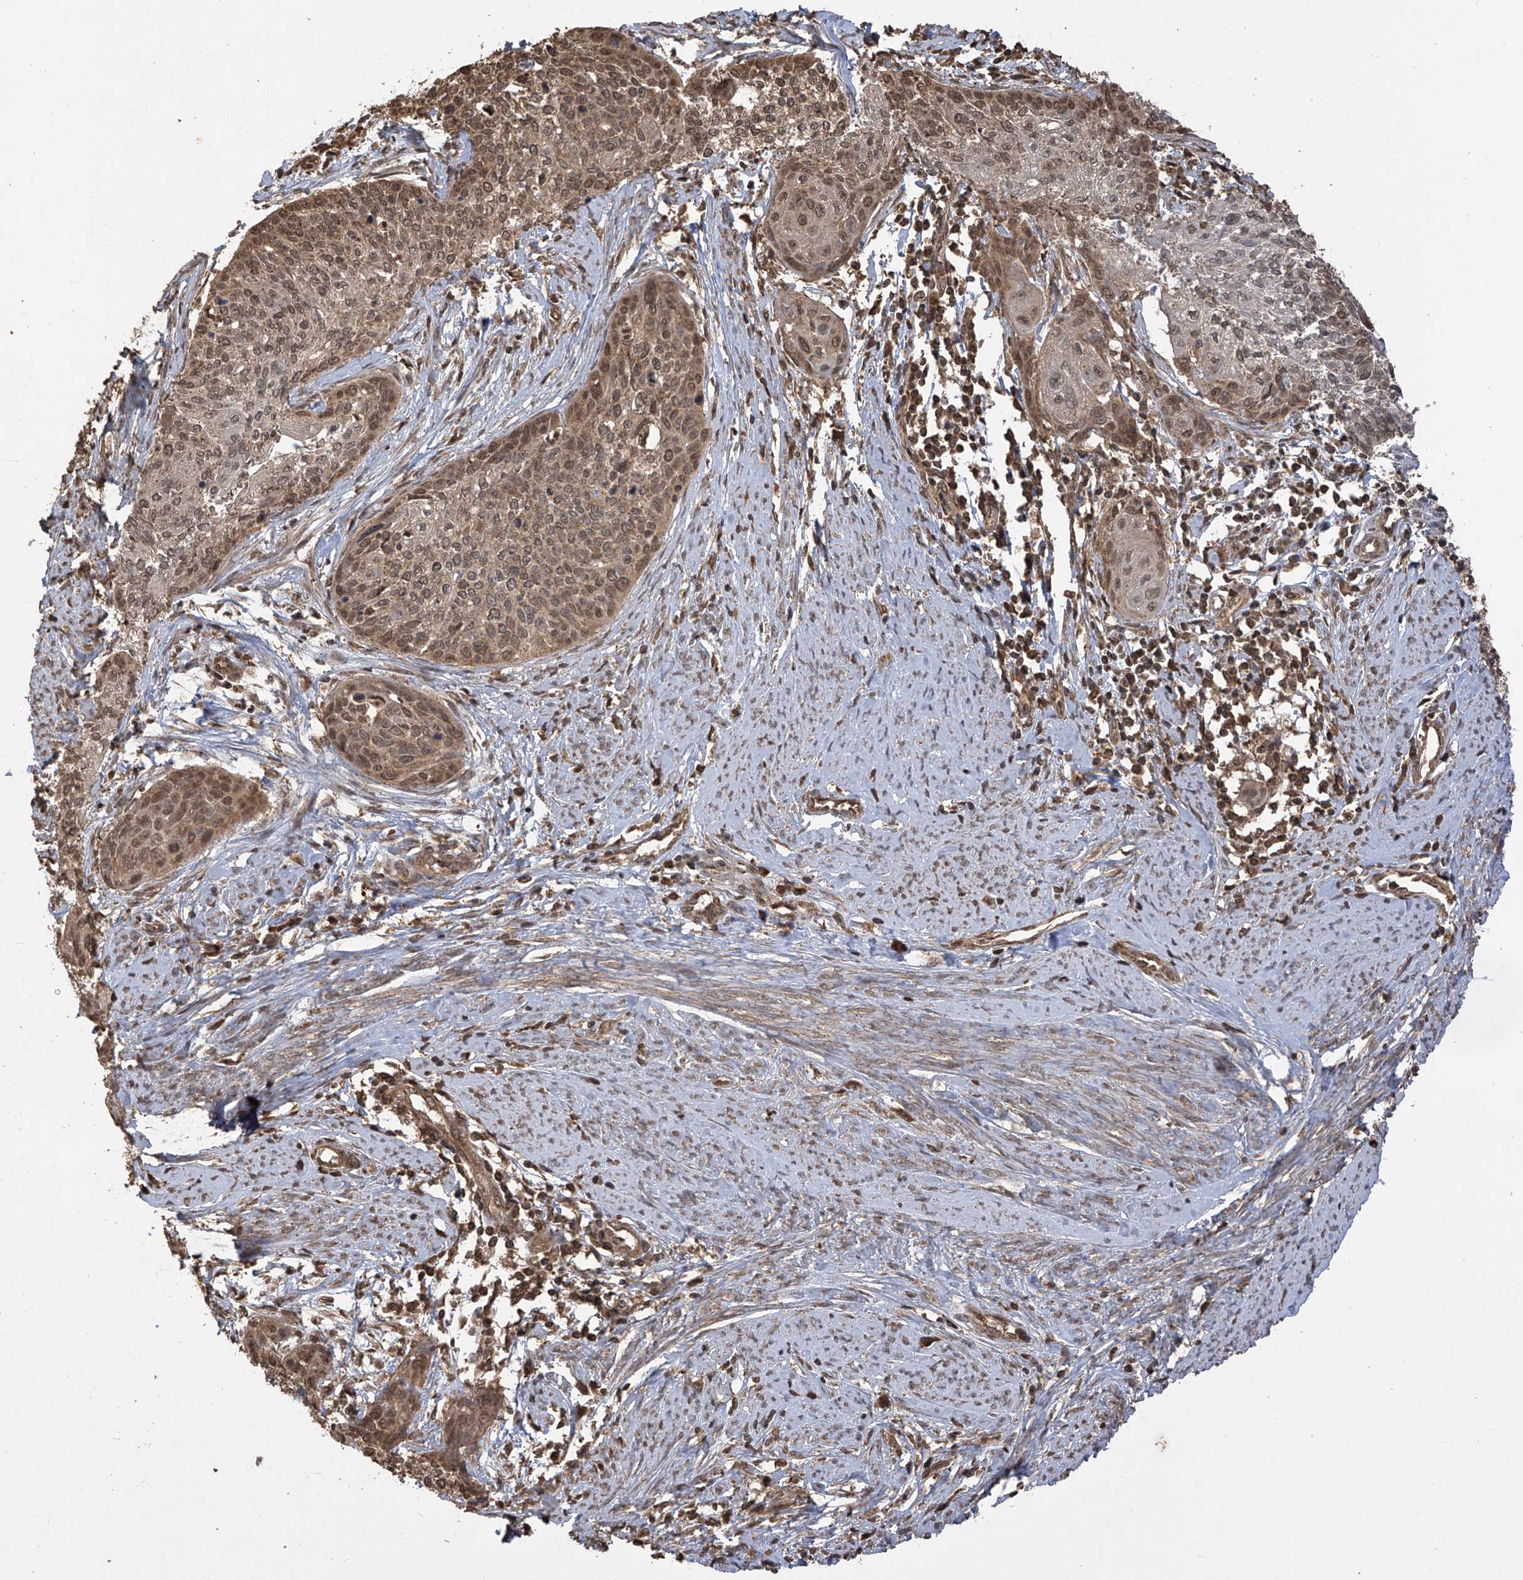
{"staining": {"intensity": "moderate", "quantity": ">75%", "location": "cytoplasmic/membranous,nuclear"}, "tissue": "cervical cancer", "cell_type": "Tumor cells", "image_type": "cancer", "snomed": [{"axis": "morphology", "description": "Squamous cell carcinoma, NOS"}, {"axis": "topography", "description": "Cervix"}], "caption": "Cervical cancer (squamous cell carcinoma) stained with a protein marker shows moderate staining in tumor cells.", "gene": "PNPT1", "patient": {"sex": "female", "age": 37}}